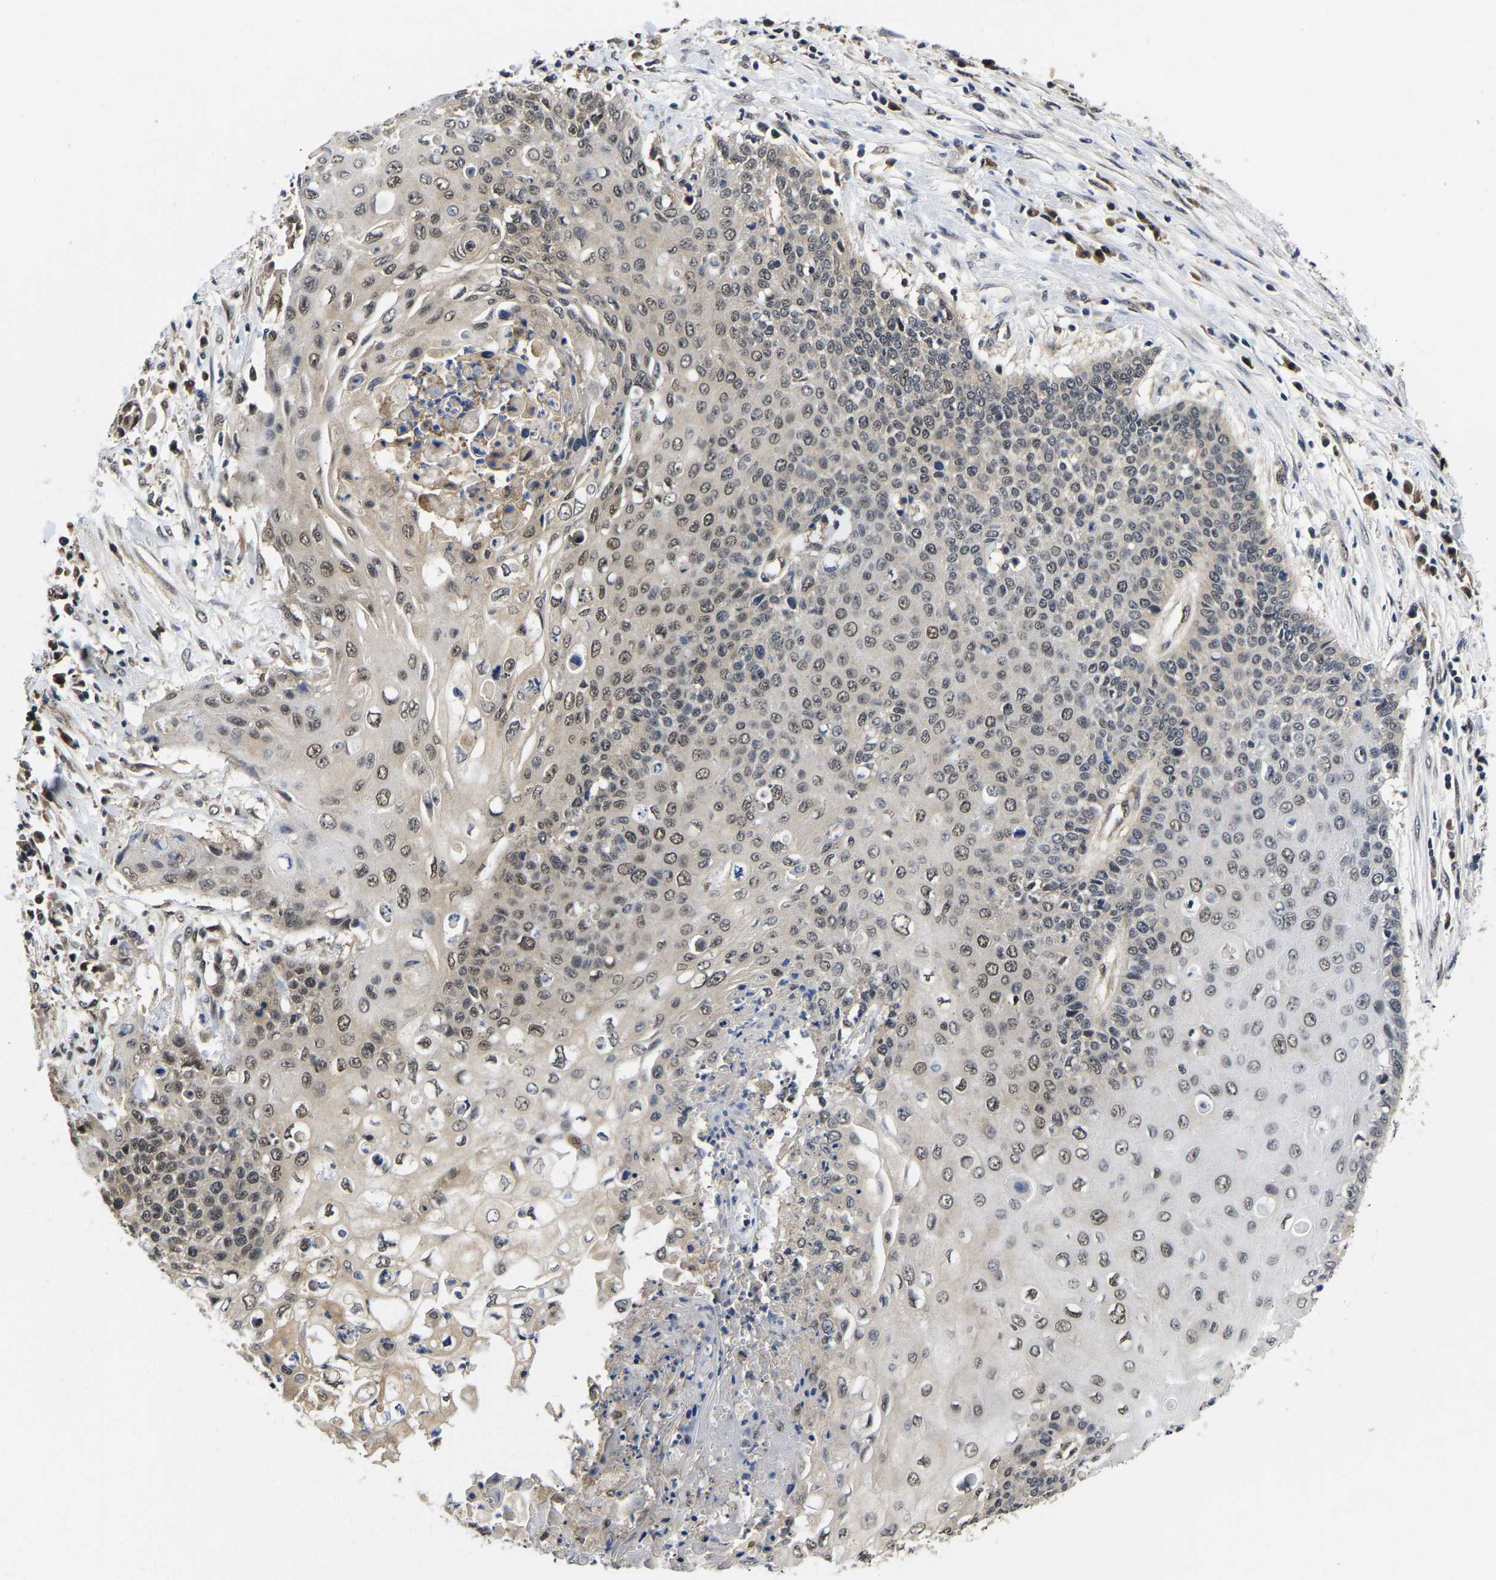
{"staining": {"intensity": "weak", "quantity": ">75%", "location": "nuclear"}, "tissue": "cervical cancer", "cell_type": "Tumor cells", "image_type": "cancer", "snomed": [{"axis": "morphology", "description": "Squamous cell carcinoma, NOS"}, {"axis": "topography", "description": "Cervix"}], "caption": "Tumor cells demonstrate low levels of weak nuclear positivity in approximately >75% of cells in human cervical cancer (squamous cell carcinoma).", "gene": "MCOLN2", "patient": {"sex": "female", "age": 39}}